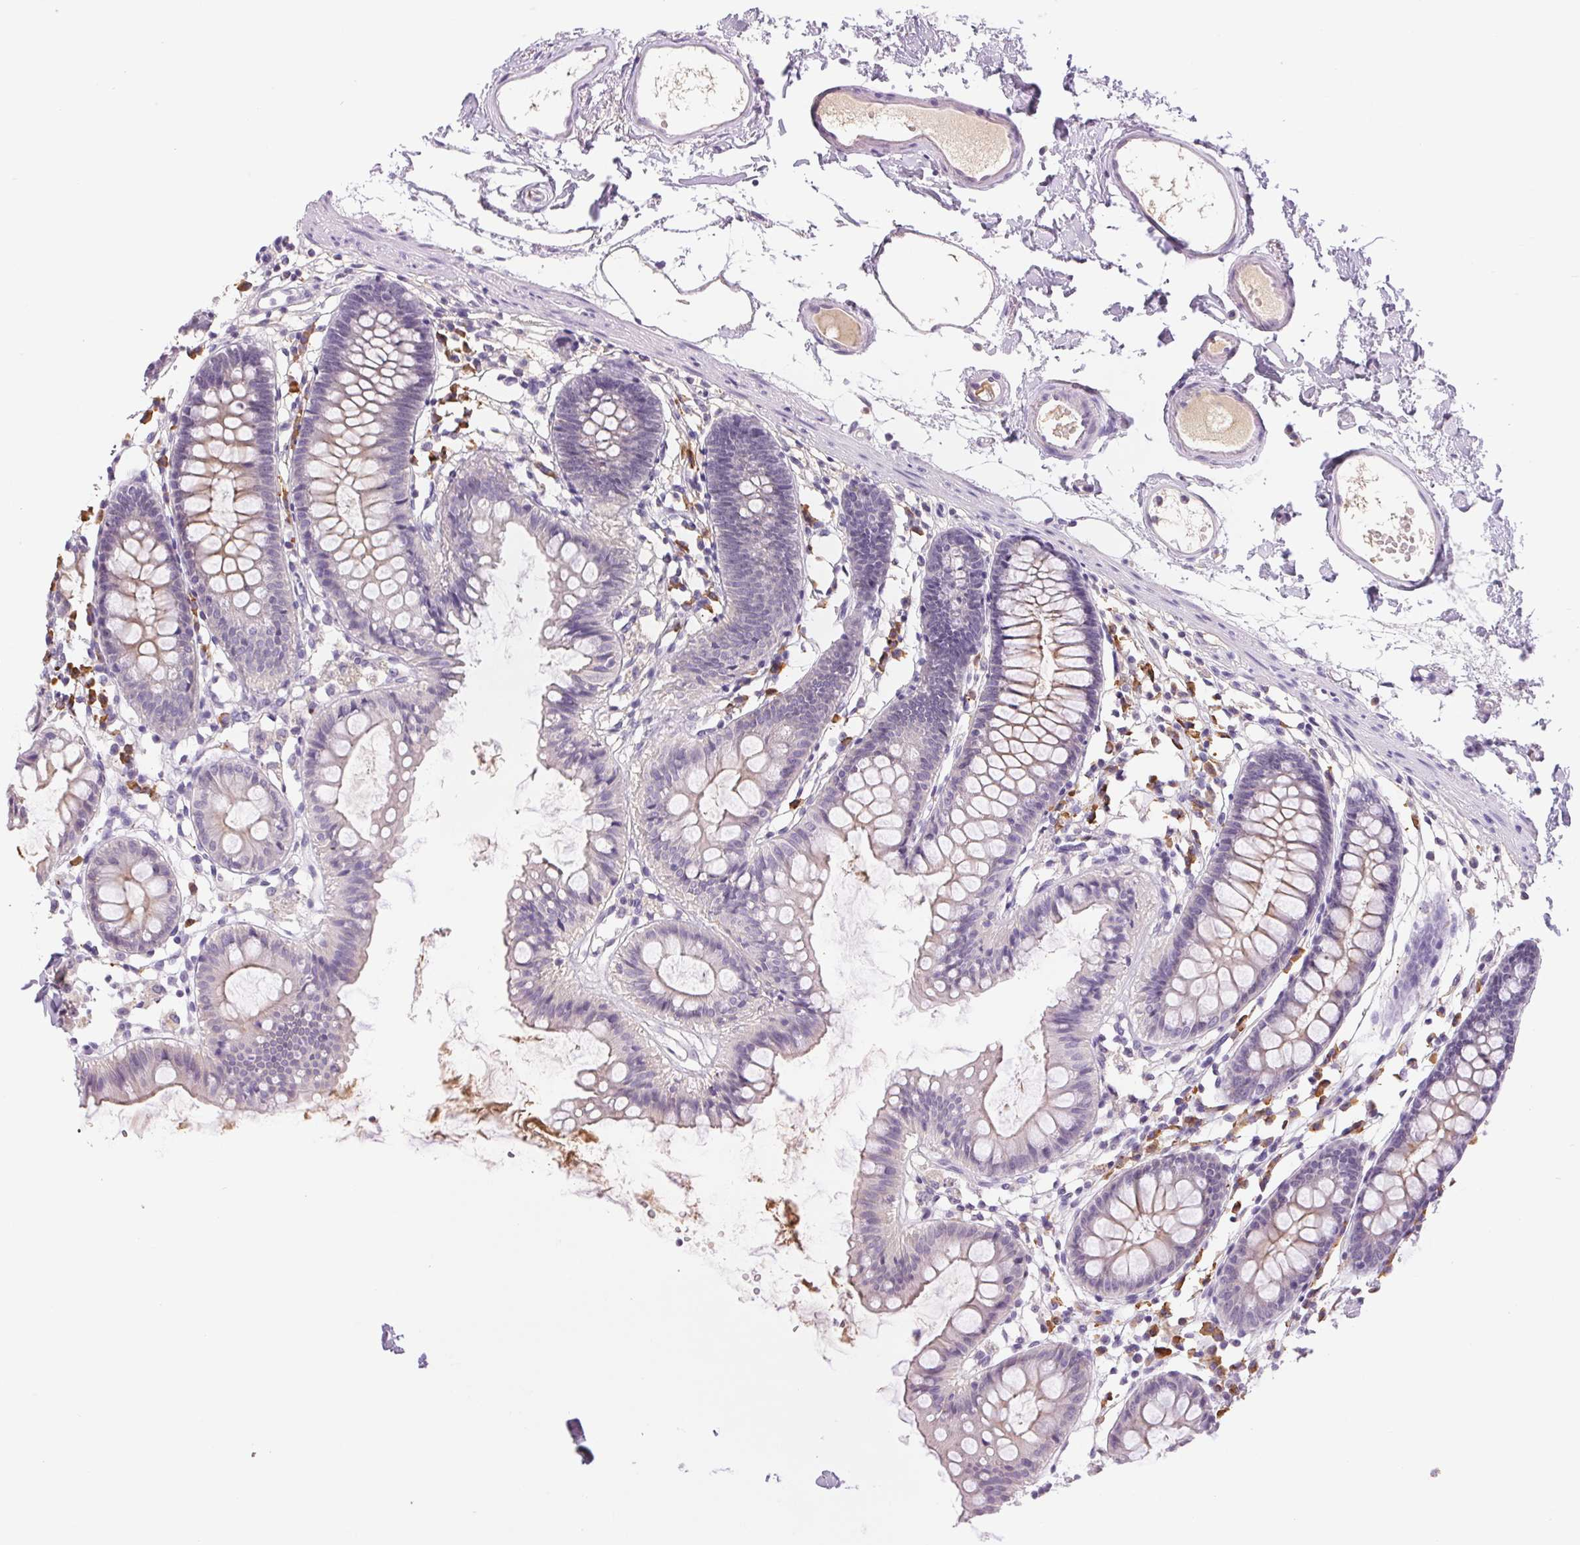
{"staining": {"intensity": "negative", "quantity": "none", "location": "none"}, "tissue": "colon", "cell_type": "Endothelial cells", "image_type": "normal", "snomed": [{"axis": "morphology", "description": "Normal tissue, NOS"}, {"axis": "topography", "description": "Colon"}], "caption": "A micrograph of human colon is negative for staining in endothelial cells. Nuclei are stained in blue.", "gene": "IFIT1B", "patient": {"sex": "female", "age": 84}}